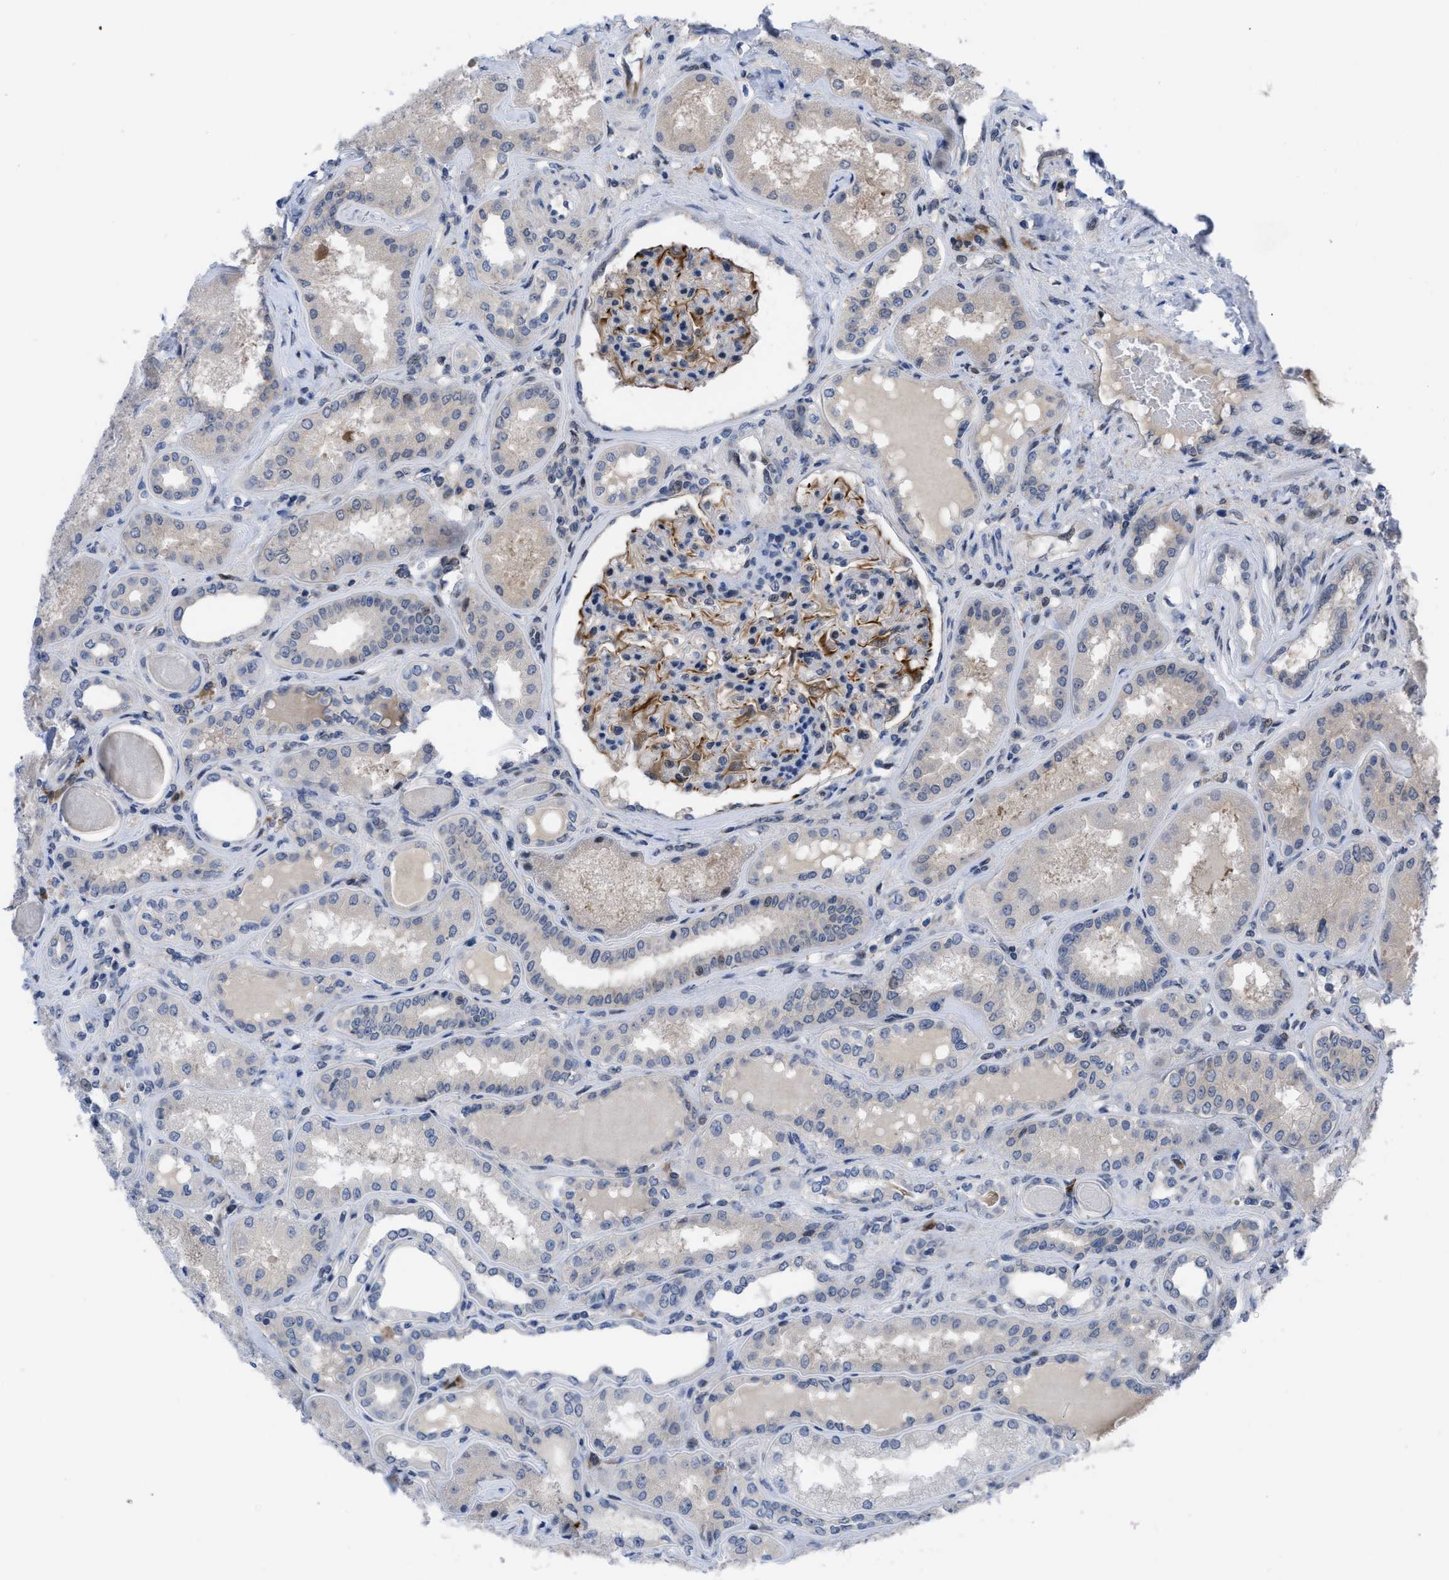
{"staining": {"intensity": "strong", "quantity": "25%-75%", "location": "cytoplasmic/membranous"}, "tissue": "kidney", "cell_type": "Cells in glomeruli", "image_type": "normal", "snomed": [{"axis": "morphology", "description": "Normal tissue, NOS"}, {"axis": "topography", "description": "Kidney"}], "caption": "Immunohistochemical staining of benign kidney exhibits 25%-75% levels of strong cytoplasmic/membranous protein positivity in about 25%-75% of cells in glomeruli. The protein is stained brown, and the nuclei are stained in blue (DAB (3,3'-diaminobenzidine) IHC with brightfield microscopy, high magnification).", "gene": "IL17RE", "patient": {"sex": "female", "age": 56}}